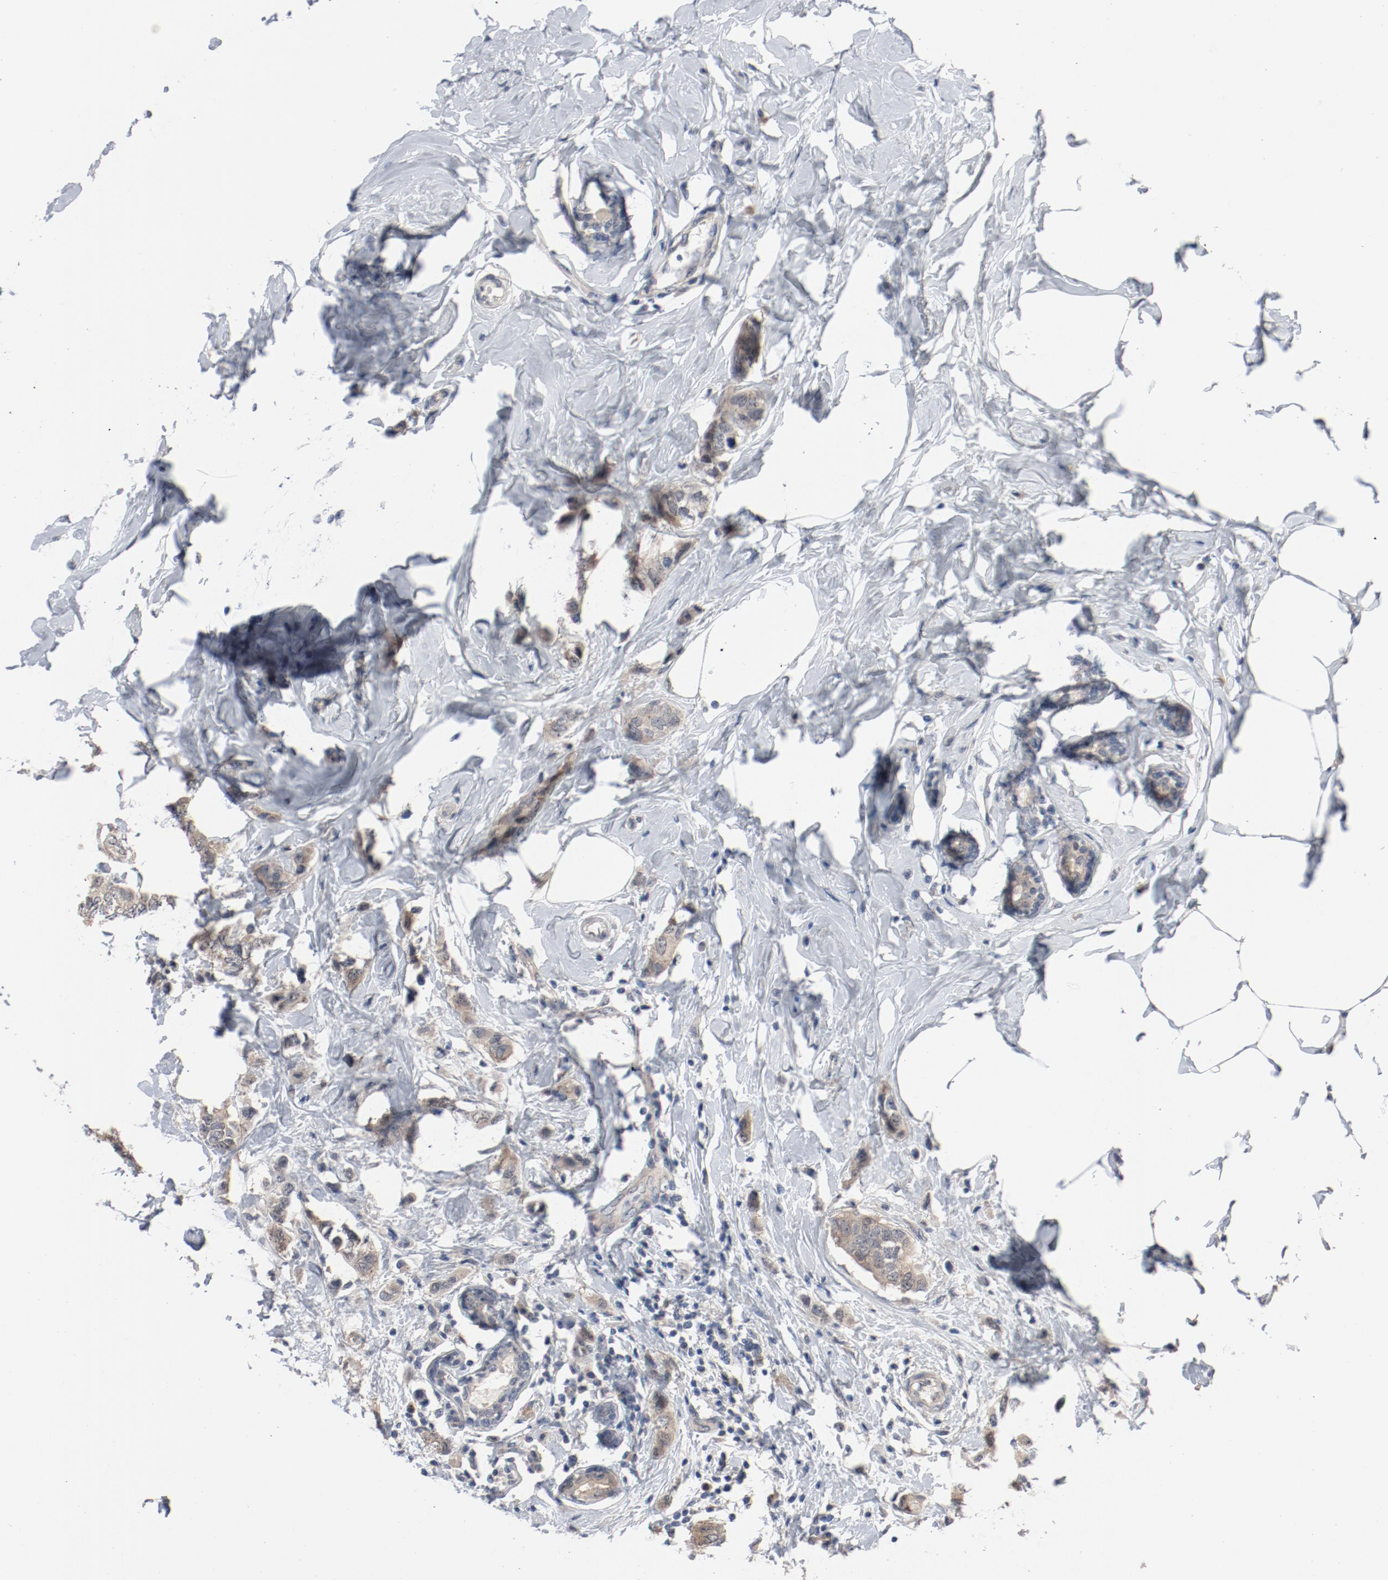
{"staining": {"intensity": "moderate", "quantity": ">75%", "location": "cytoplasmic/membranous"}, "tissue": "breast cancer", "cell_type": "Tumor cells", "image_type": "cancer", "snomed": [{"axis": "morphology", "description": "Normal tissue, NOS"}, {"axis": "morphology", "description": "Duct carcinoma"}, {"axis": "topography", "description": "Breast"}], "caption": "An IHC photomicrograph of tumor tissue is shown. Protein staining in brown highlights moderate cytoplasmic/membranous positivity in breast cancer within tumor cells. The protein of interest is stained brown, and the nuclei are stained in blue (DAB IHC with brightfield microscopy, high magnification).", "gene": "DNAL4", "patient": {"sex": "female", "age": 50}}